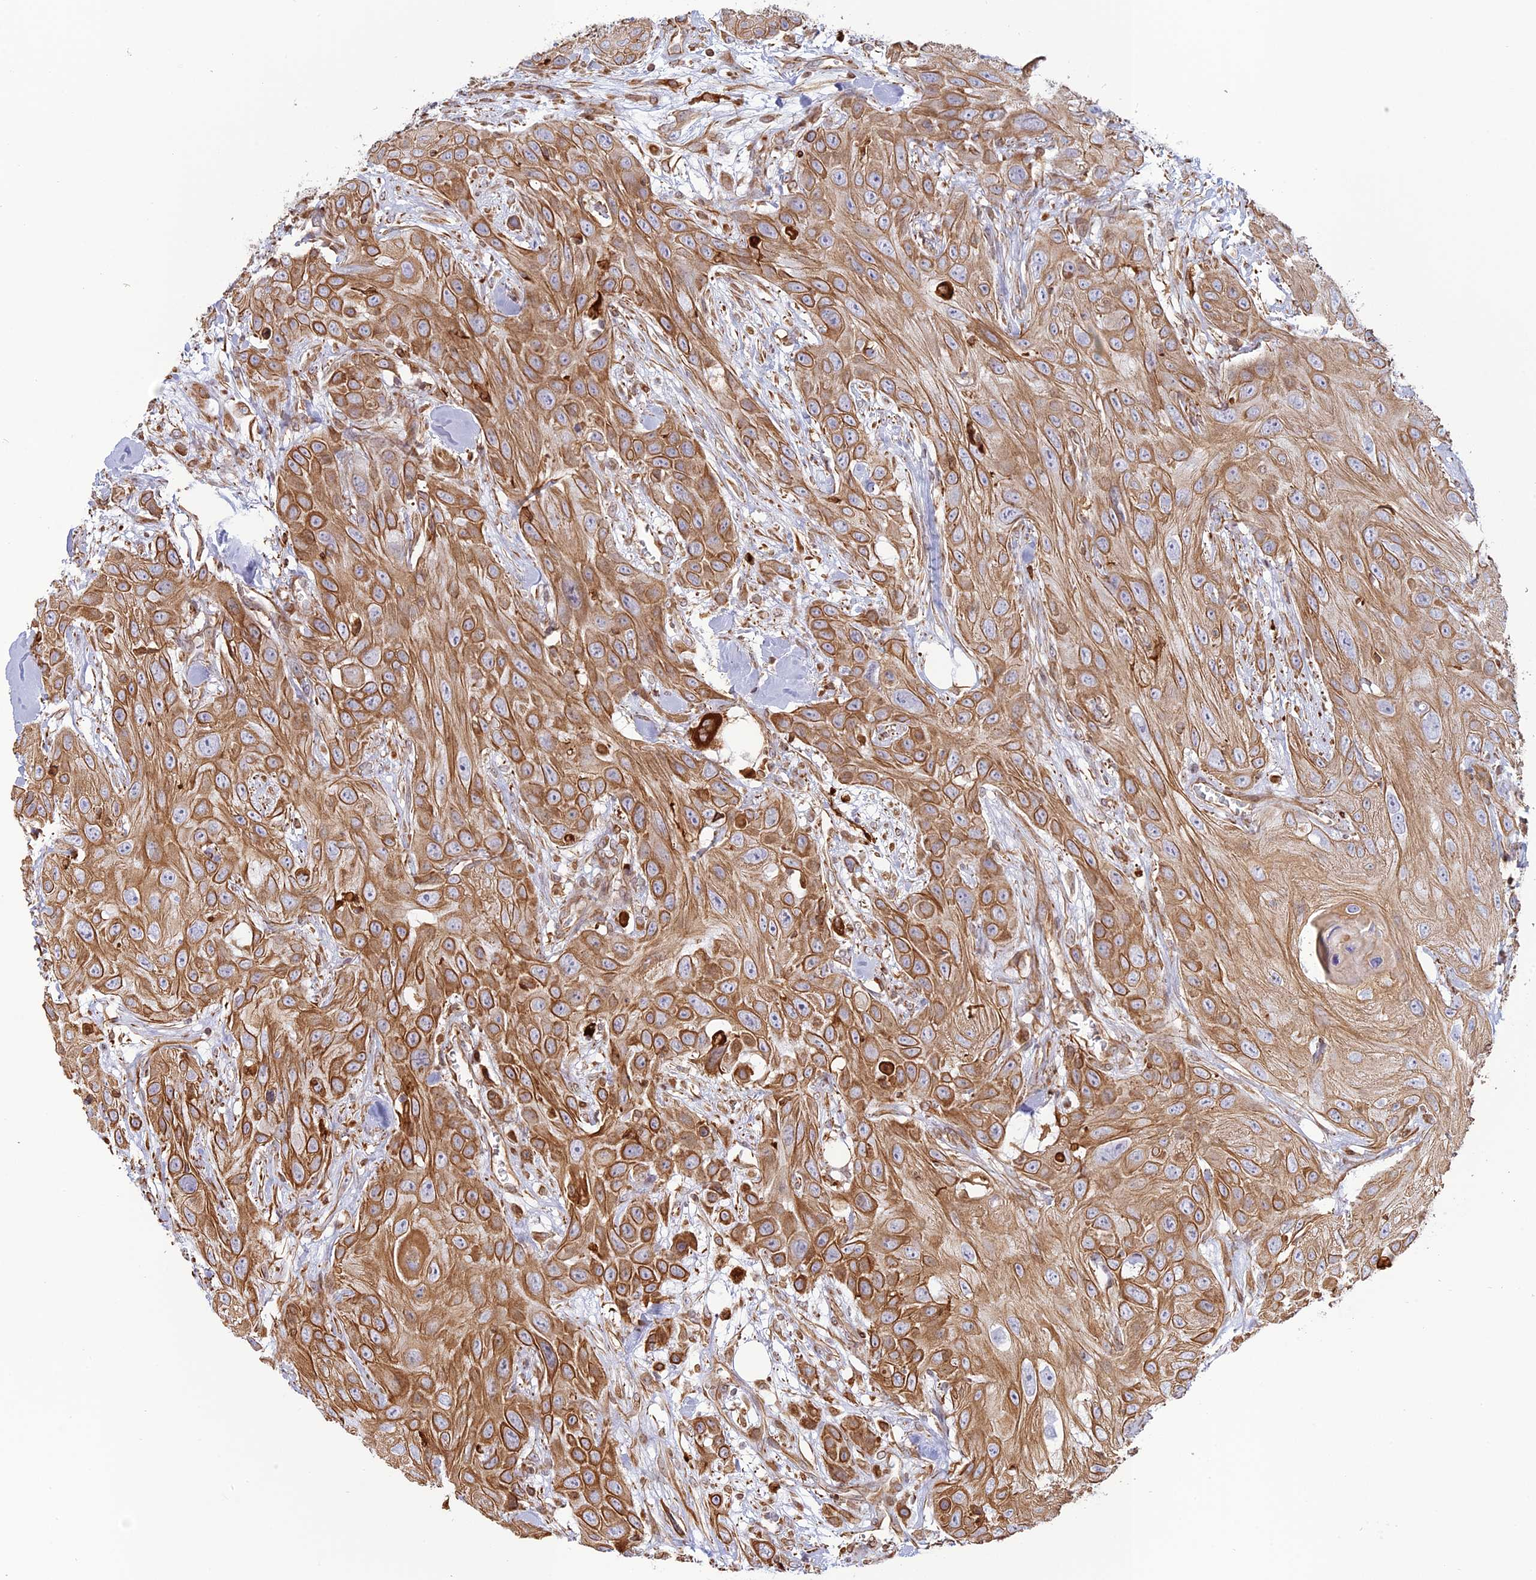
{"staining": {"intensity": "moderate", "quantity": ">75%", "location": "cytoplasmic/membranous"}, "tissue": "head and neck cancer", "cell_type": "Tumor cells", "image_type": "cancer", "snomed": [{"axis": "morphology", "description": "Squamous cell carcinoma, NOS"}, {"axis": "topography", "description": "Head-Neck"}], "caption": "Immunohistochemistry of human head and neck squamous cell carcinoma shows medium levels of moderate cytoplasmic/membranous positivity in approximately >75% of tumor cells.", "gene": "APOBR", "patient": {"sex": "male", "age": 81}}